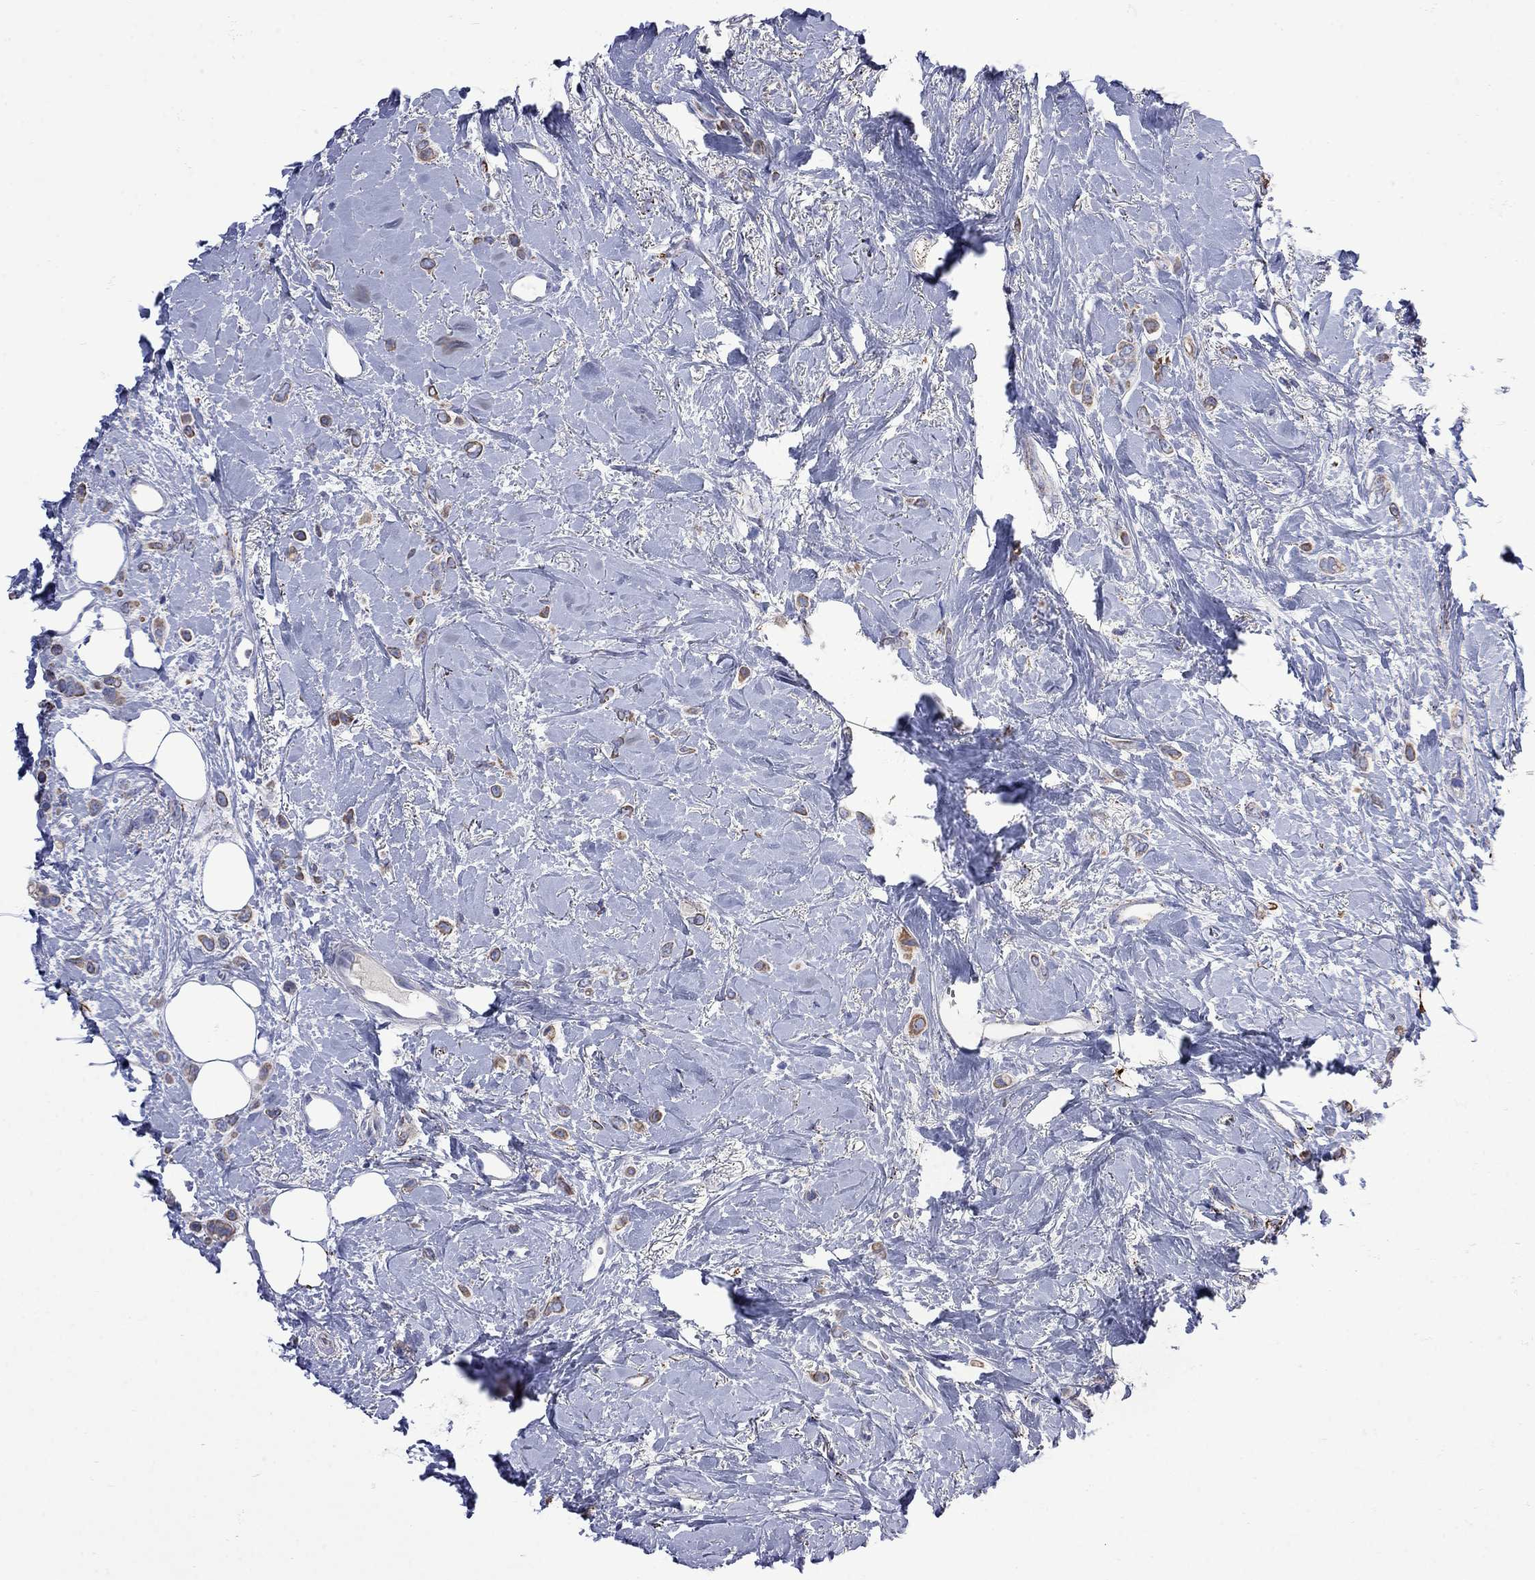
{"staining": {"intensity": "moderate", "quantity": "25%-75%", "location": "cytoplasmic/membranous"}, "tissue": "breast cancer", "cell_type": "Tumor cells", "image_type": "cancer", "snomed": [{"axis": "morphology", "description": "Lobular carcinoma"}, {"axis": "topography", "description": "Breast"}], "caption": "High-power microscopy captured an immunohistochemistry (IHC) image of breast cancer (lobular carcinoma), revealing moderate cytoplasmic/membranous staining in approximately 25%-75% of tumor cells. (DAB (3,3'-diaminobenzidine) = brown stain, brightfield microscopy at high magnification).", "gene": "SESTD1", "patient": {"sex": "female", "age": 66}}